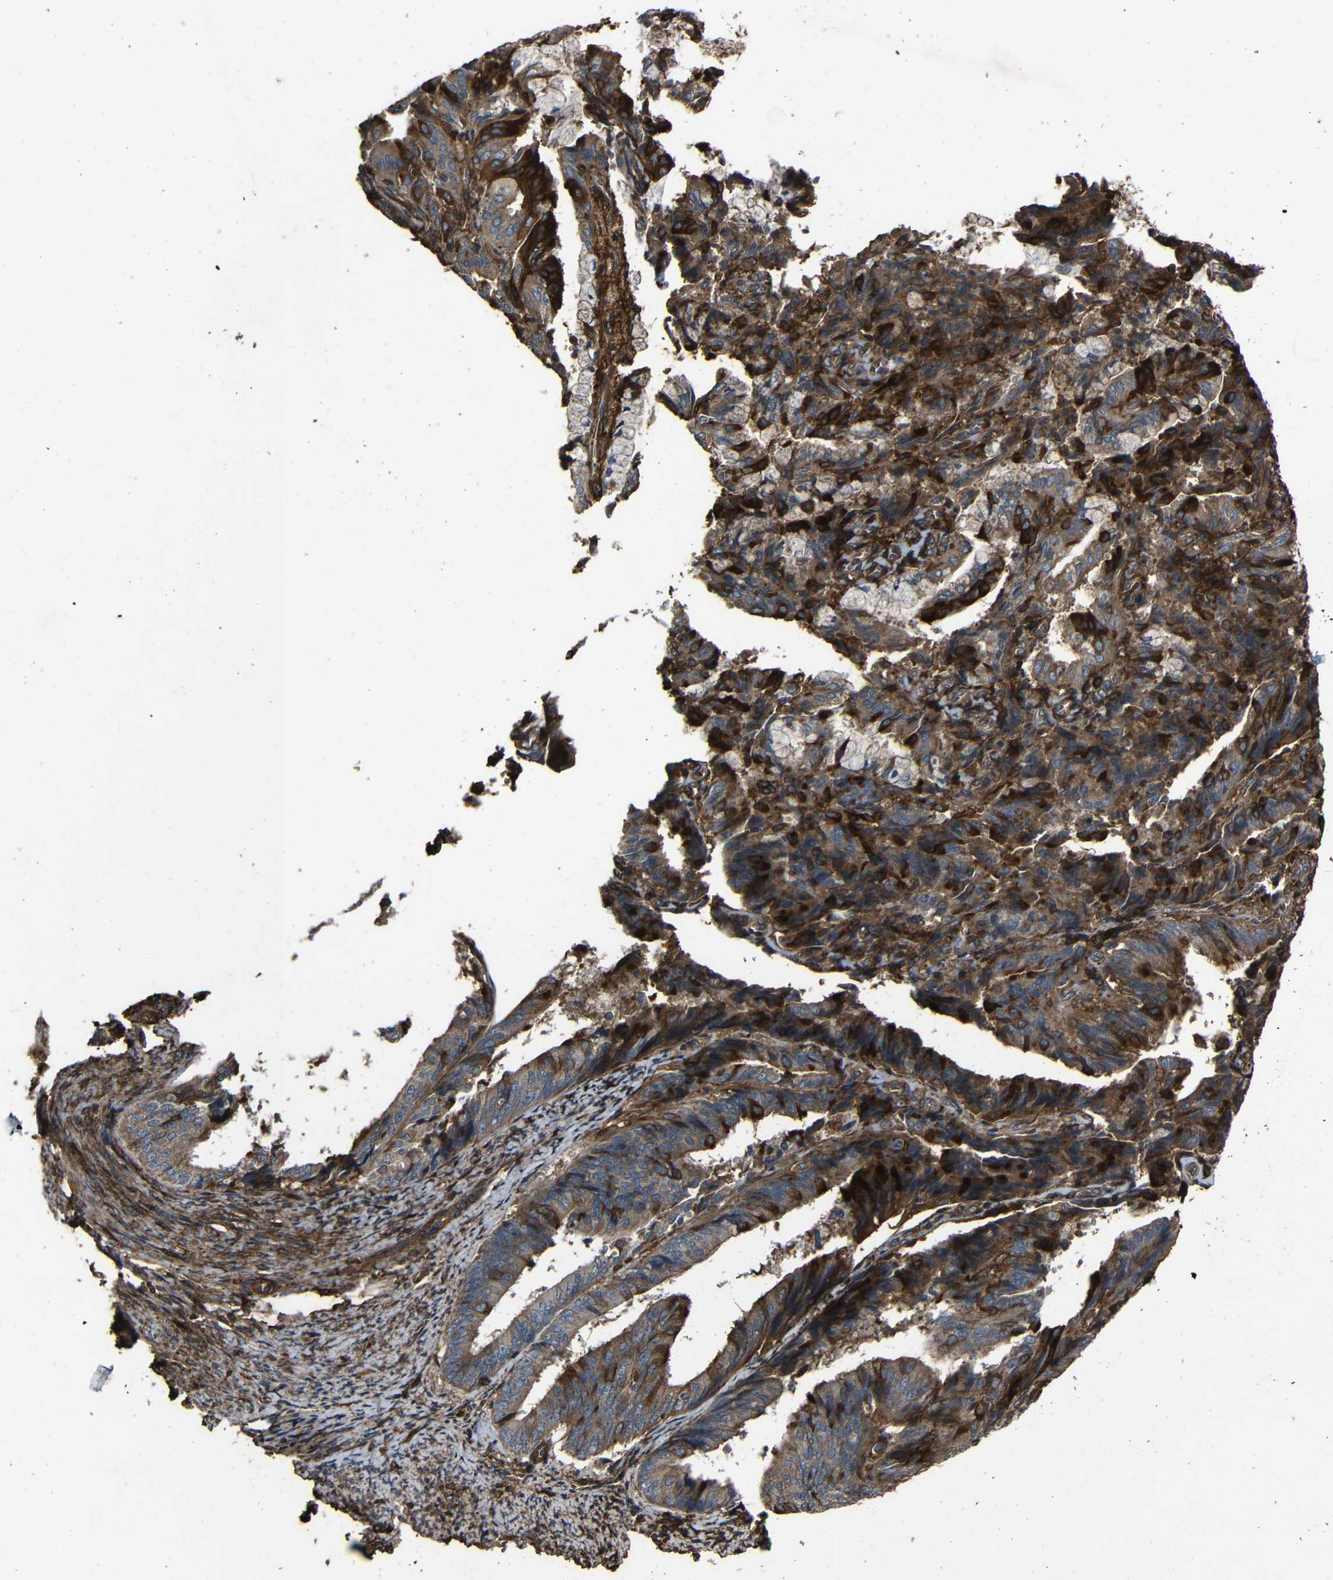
{"staining": {"intensity": "strong", "quantity": "<25%", "location": "cytoplasmic/membranous"}, "tissue": "endometrial cancer", "cell_type": "Tumor cells", "image_type": "cancer", "snomed": [{"axis": "morphology", "description": "Adenocarcinoma, NOS"}, {"axis": "topography", "description": "Endometrium"}], "caption": "Endometrial cancer stained with a protein marker shows strong staining in tumor cells.", "gene": "ADGRE5", "patient": {"sex": "female", "age": 63}}